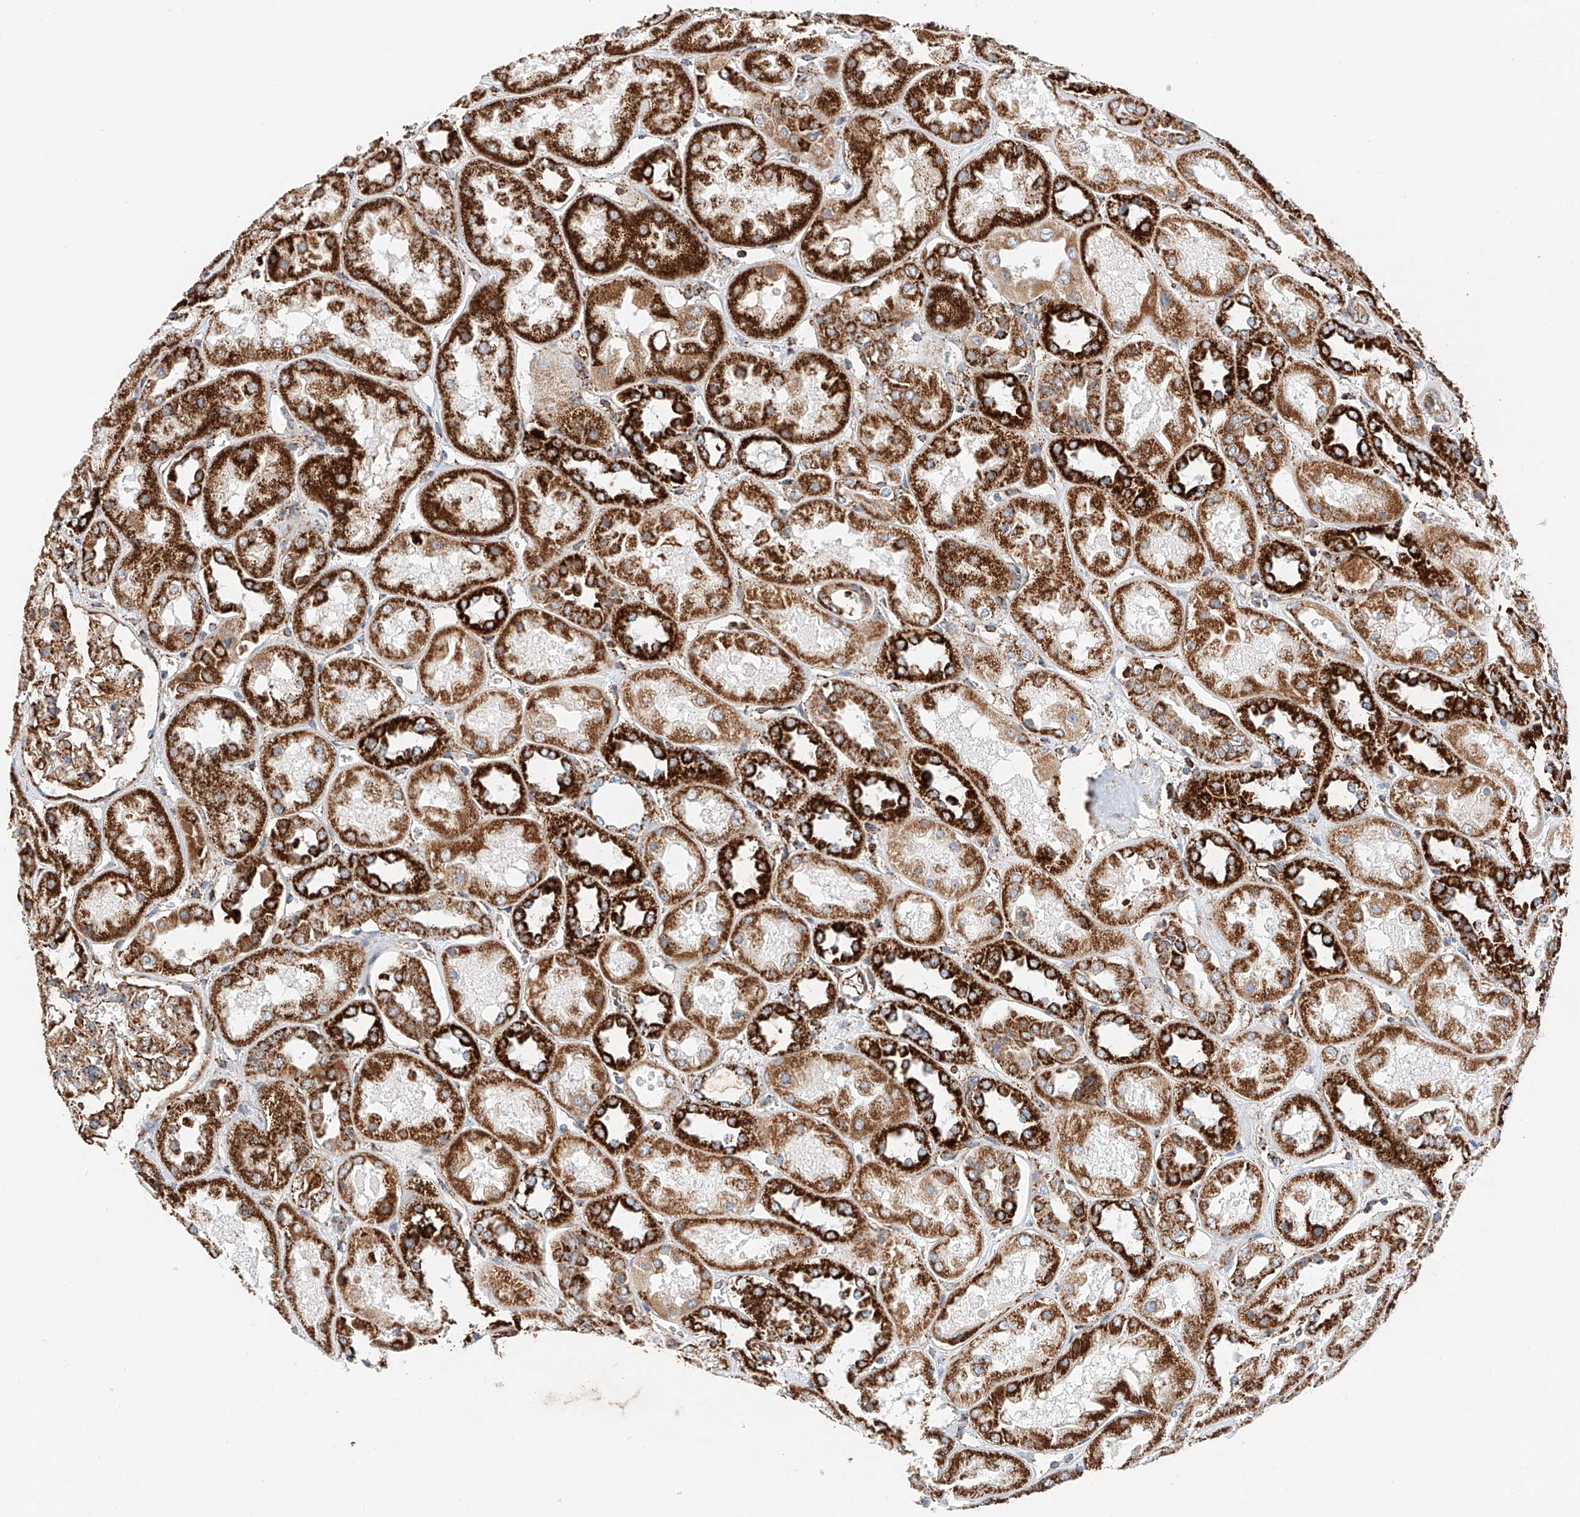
{"staining": {"intensity": "moderate", "quantity": ">75%", "location": "cytoplasmic/membranous"}, "tissue": "kidney", "cell_type": "Cells in glomeruli", "image_type": "normal", "snomed": [{"axis": "morphology", "description": "Normal tissue, NOS"}, {"axis": "topography", "description": "Kidney"}], "caption": "A photomicrograph of kidney stained for a protein exhibits moderate cytoplasmic/membranous brown staining in cells in glomeruli.", "gene": "NDUFV3", "patient": {"sex": "male", "age": 70}}